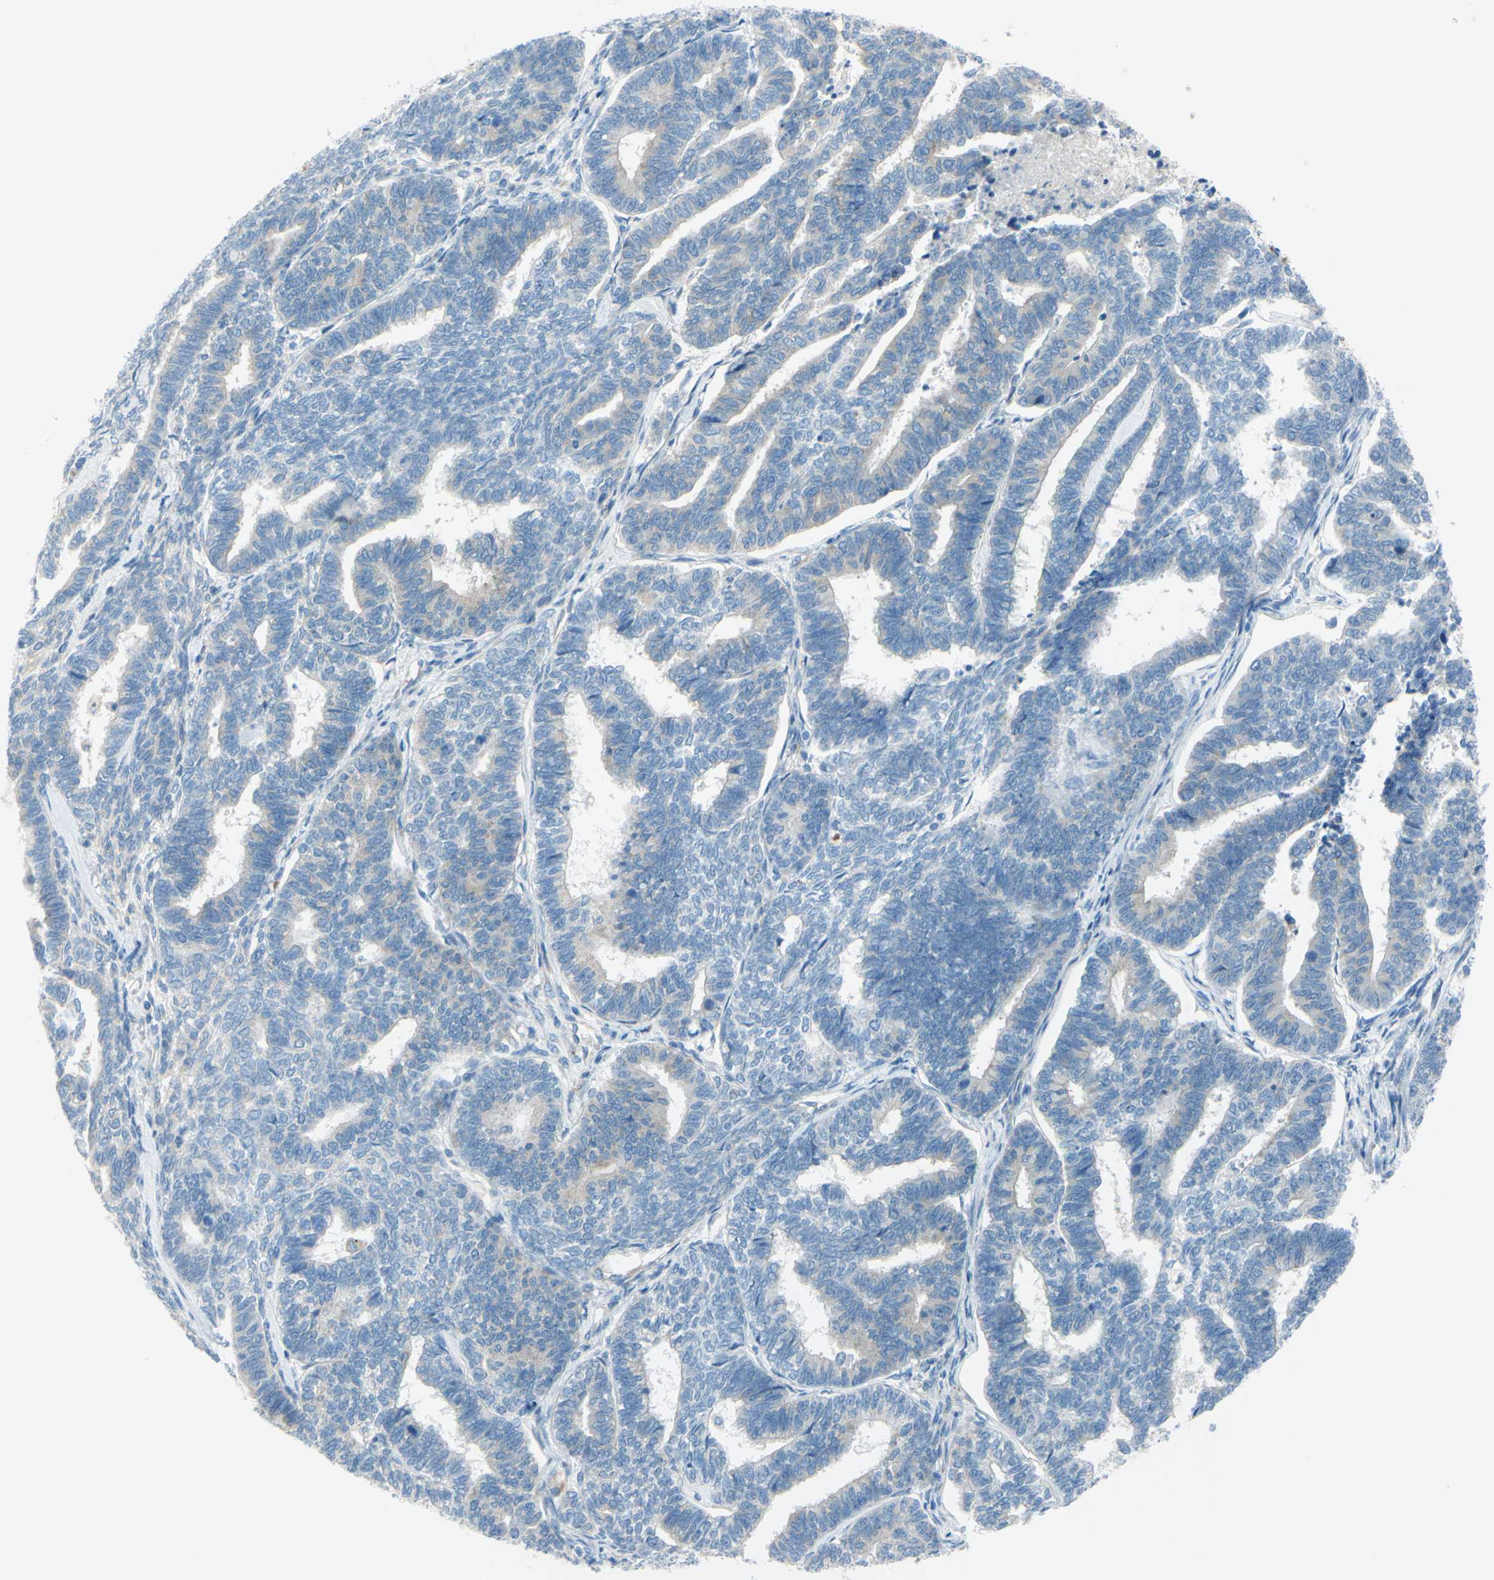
{"staining": {"intensity": "weak", "quantity": "<25%", "location": "cytoplasmic/membranous"}, "tissue": "endometrial cancer", "cell_type": "Tumor cells", "image_type": "cancer", "snomed": [{"axis": "morphology", "description": "Adenocarcinoma, NOS"}, {"axis": "topography", "description": "Endometrium"}], "caption": "Endometrial cancer (adenocarcinoma) was stained to show a protein in brown. There is no significant positivity in tumor cells.", "gene": "FRMD4B", "patient": {"sex": "female", "age": 70}}